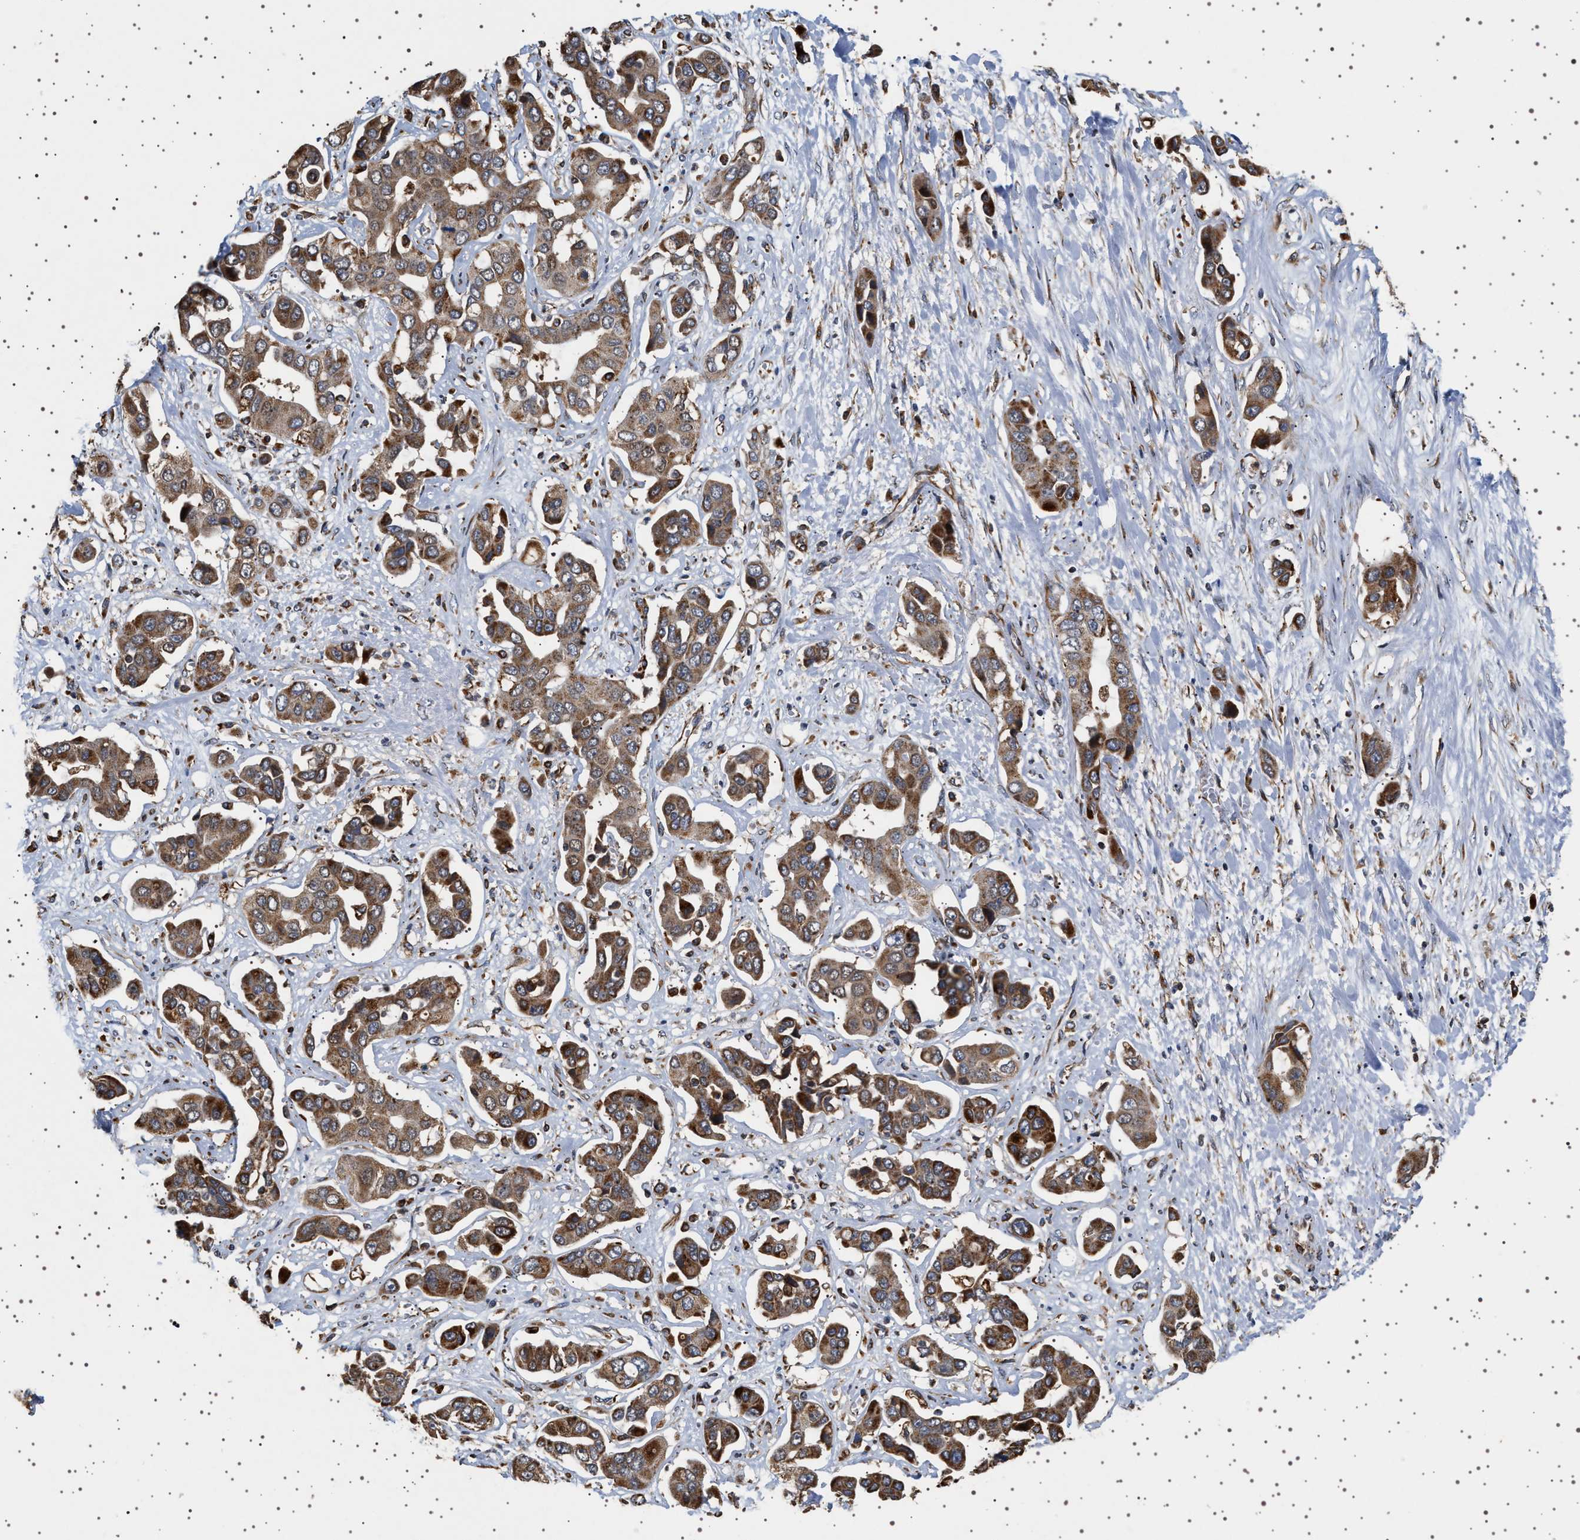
{"staining": {"intensity": "moderate", "quantity": ">75%", "location": "cytoplasmic/membranous"}, "tissue": "liver cancer", "cell_type": "Tumor cells", "image_type": "cancer", "snomed": [{"axis": "morphology", "description": "Cholangiocarcinoma"}, {"axis": "topography", "description": "Liver"}], "caption": "Moderate cytoplasmic/membranous protein positivity is seen in about >75% of tumor cells in liver cancer (cholangiocarcinoma).", "gene": "TRUB2", "patient": {"sex": "female", "age": 52}}